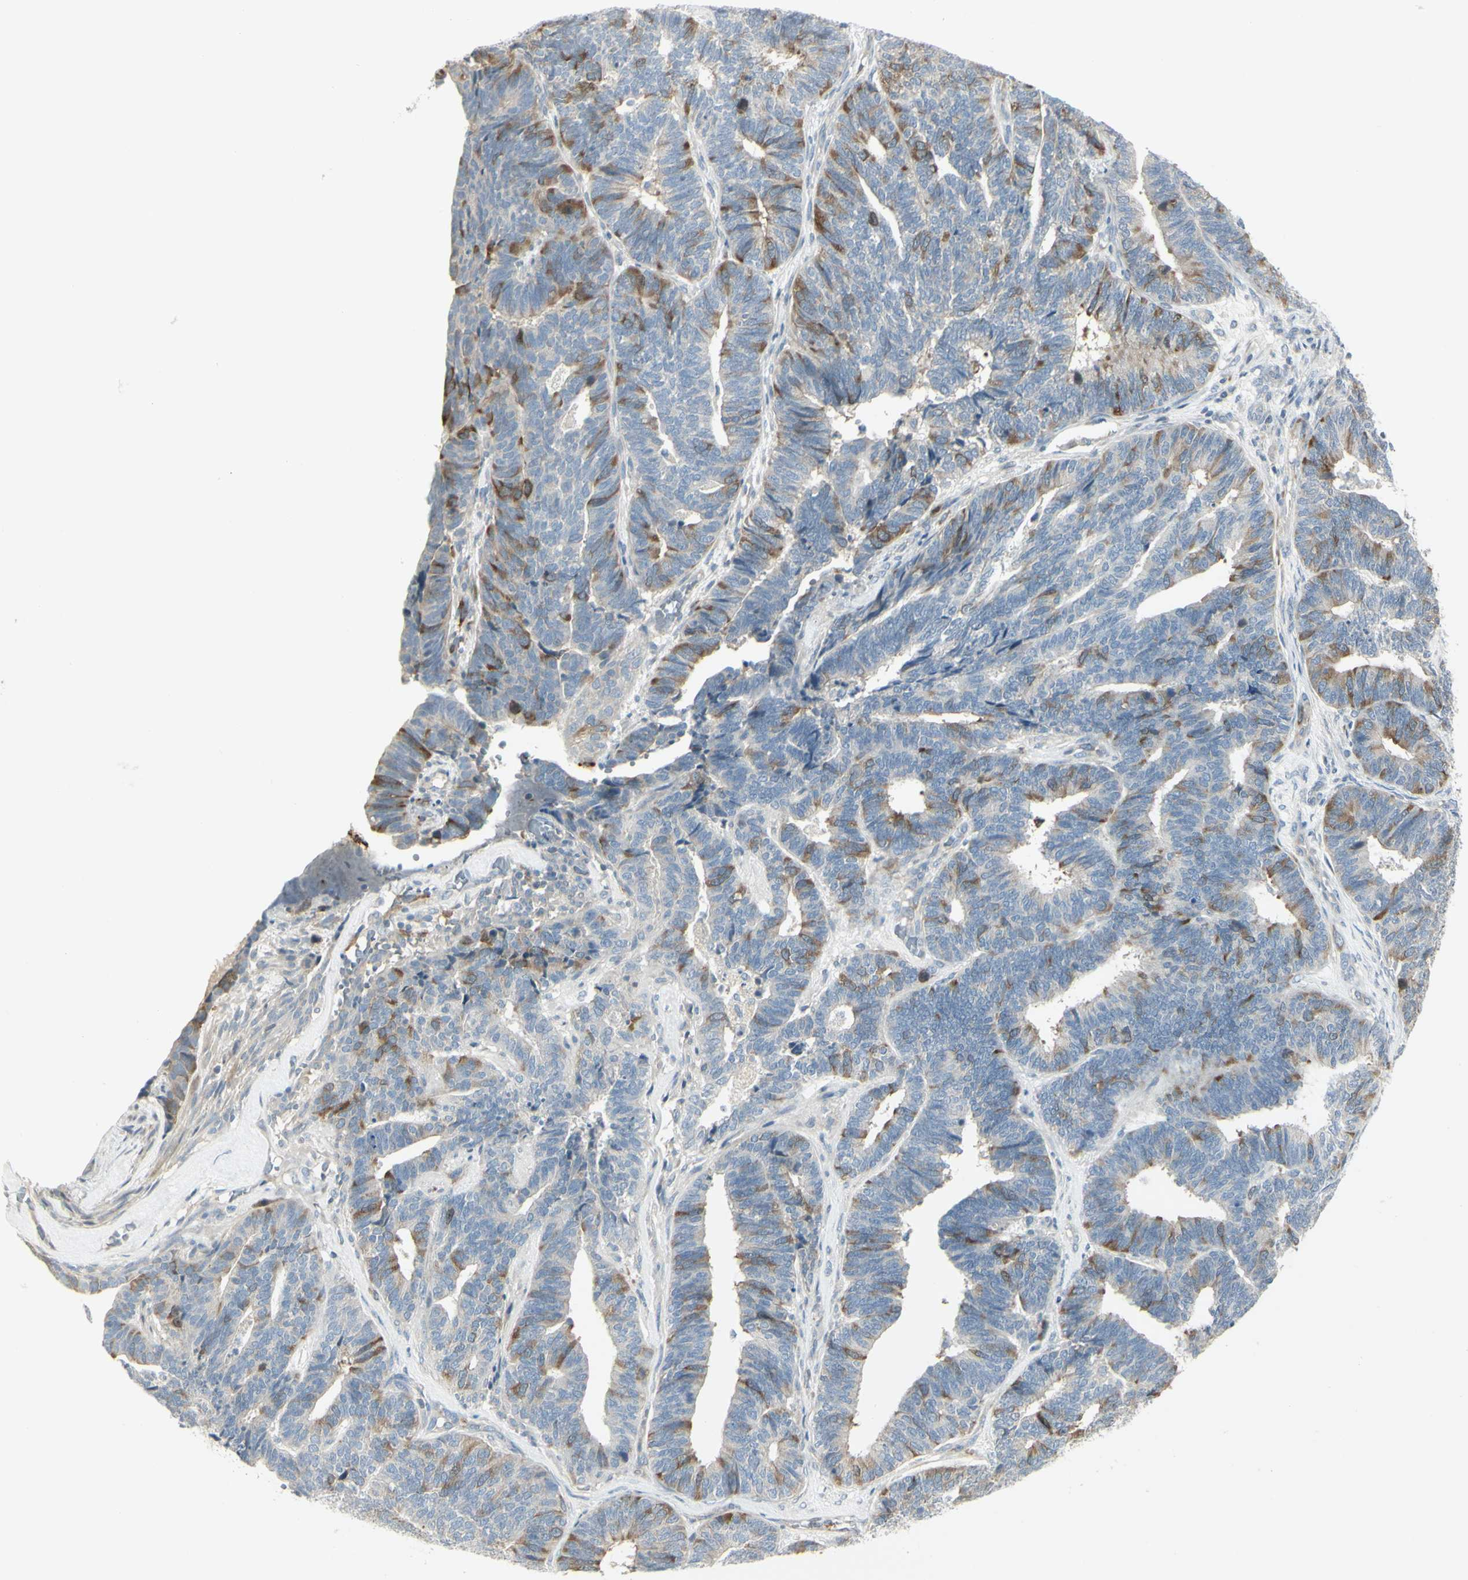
{"staining": {"intensity": "moderate", "quantity": "25%-75%", "location": "cytoplasmic/membranous"}, "tissue": "endometrial cancer", "cell_type": "Tumor cells", "image_type": "cancer", "snomed": [{"axis": "morphology", "description": "Adenocarcinoma, NOS"}, {"axis": "topography", "description": "Endometrium"}], "caption": "High-power microscopy captured an immunohistochemistry image of endometrial cancer (adenocarcinoma), revealing moderate cytoplasmic/membranous positivity in about 25%-75% of tumor cells.", "gene": "CCNB2", "patient": {"sex": "female", "age": 70}}